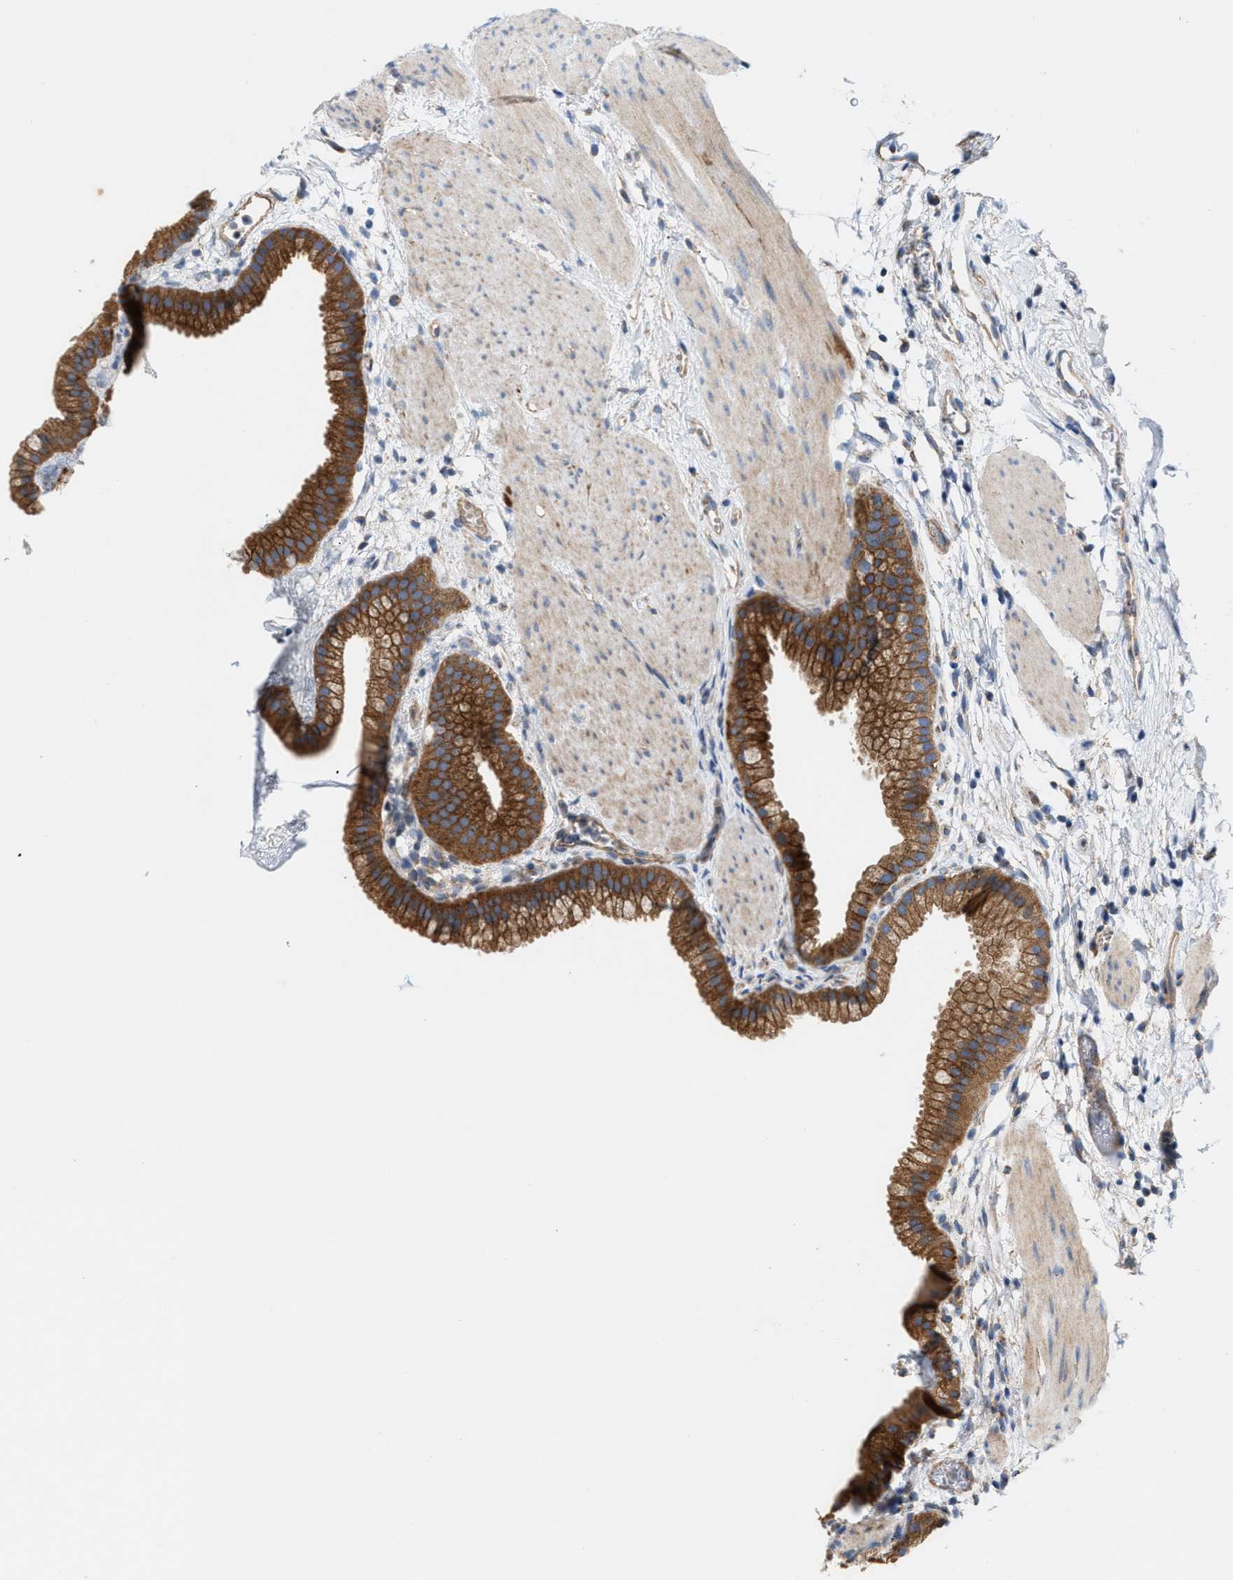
{"staining": {"intensity": "strong", "quantity": ">75%", "location": "cytoplasmic/membranous"}, "tissue": "gallbladder", "cell_type": "Glandular cells", "image_type": "normal", "snomed": [{"axis": "morphology", "description": "Normal tissue, NOS"}, {"axis": "topography", "description": "Gallbladder"}], "caption": "Immunohistochemistry micrograph of unremarkable gallbladder: human gallbladder stained using immunohistochemistry exhibits high levels of strong protein expression localized specifically in the cytoplasmic/membranous of glandular cells, appearing as a cytoplasmic/membranous brown color.", "gene": "OXSM", "patient": {"sex": "female", "age": 64}}